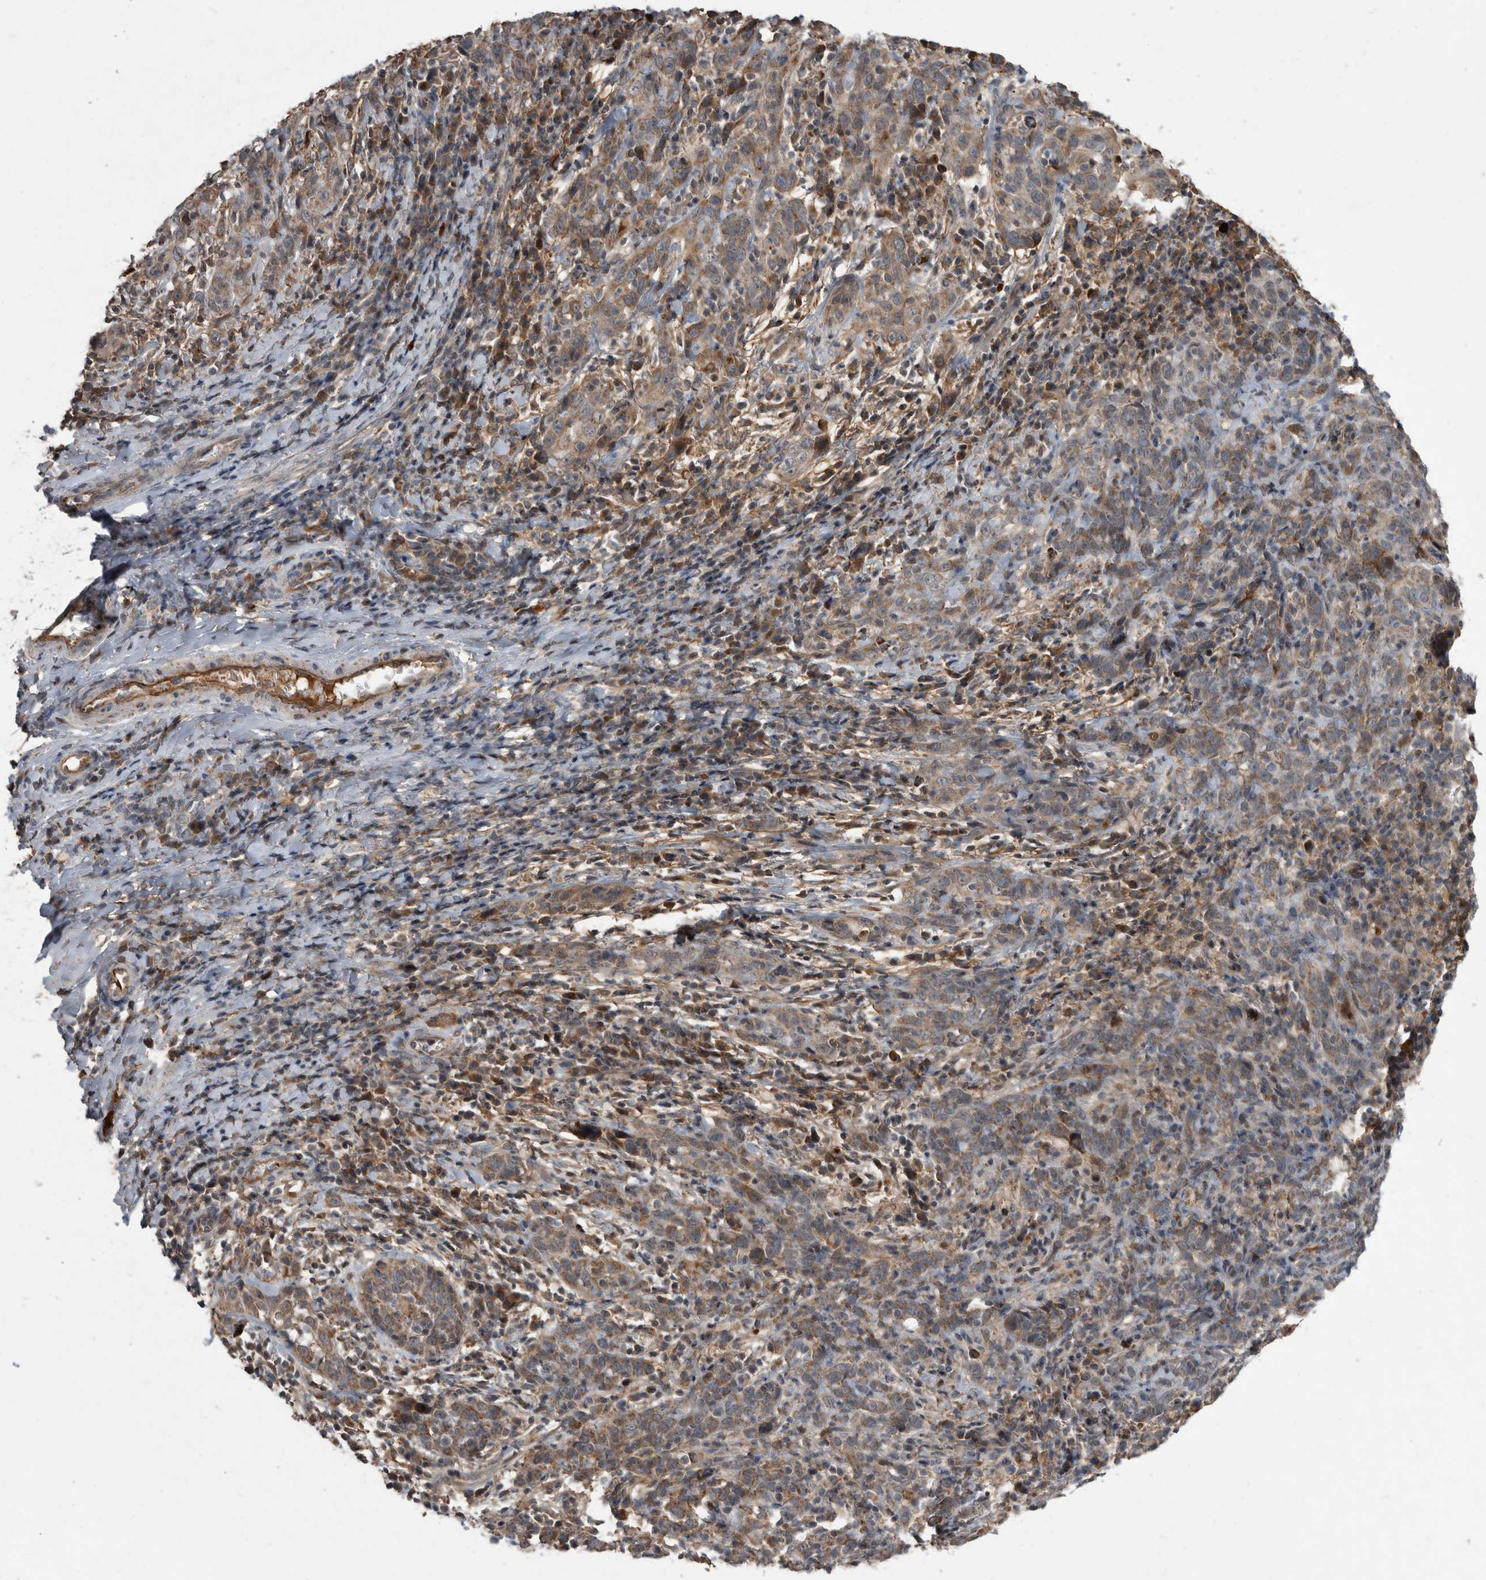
{"staining": {"intensity": "moderate", "quantity": ">75%", "location": "cytoplasmic/membranous"}, "tissue": "cervical cancer", "cell_type": "Tumor cells", "image_type": "cancer", "snomed": [{"axis": "morphology", "description": "Squamous cell carcinoma, NOS"}, {"axis": "topography", "description": "Cervix"}], "caption": "Immunohistochemical staining of human cervical cancer (squamous cell carcinoma) reveals medium levels of moderate cytoplasmic/membranous staining in about >75% of tumor cells.", "gene": "PI15", "patient": {"sex": "female", "age": 46}}